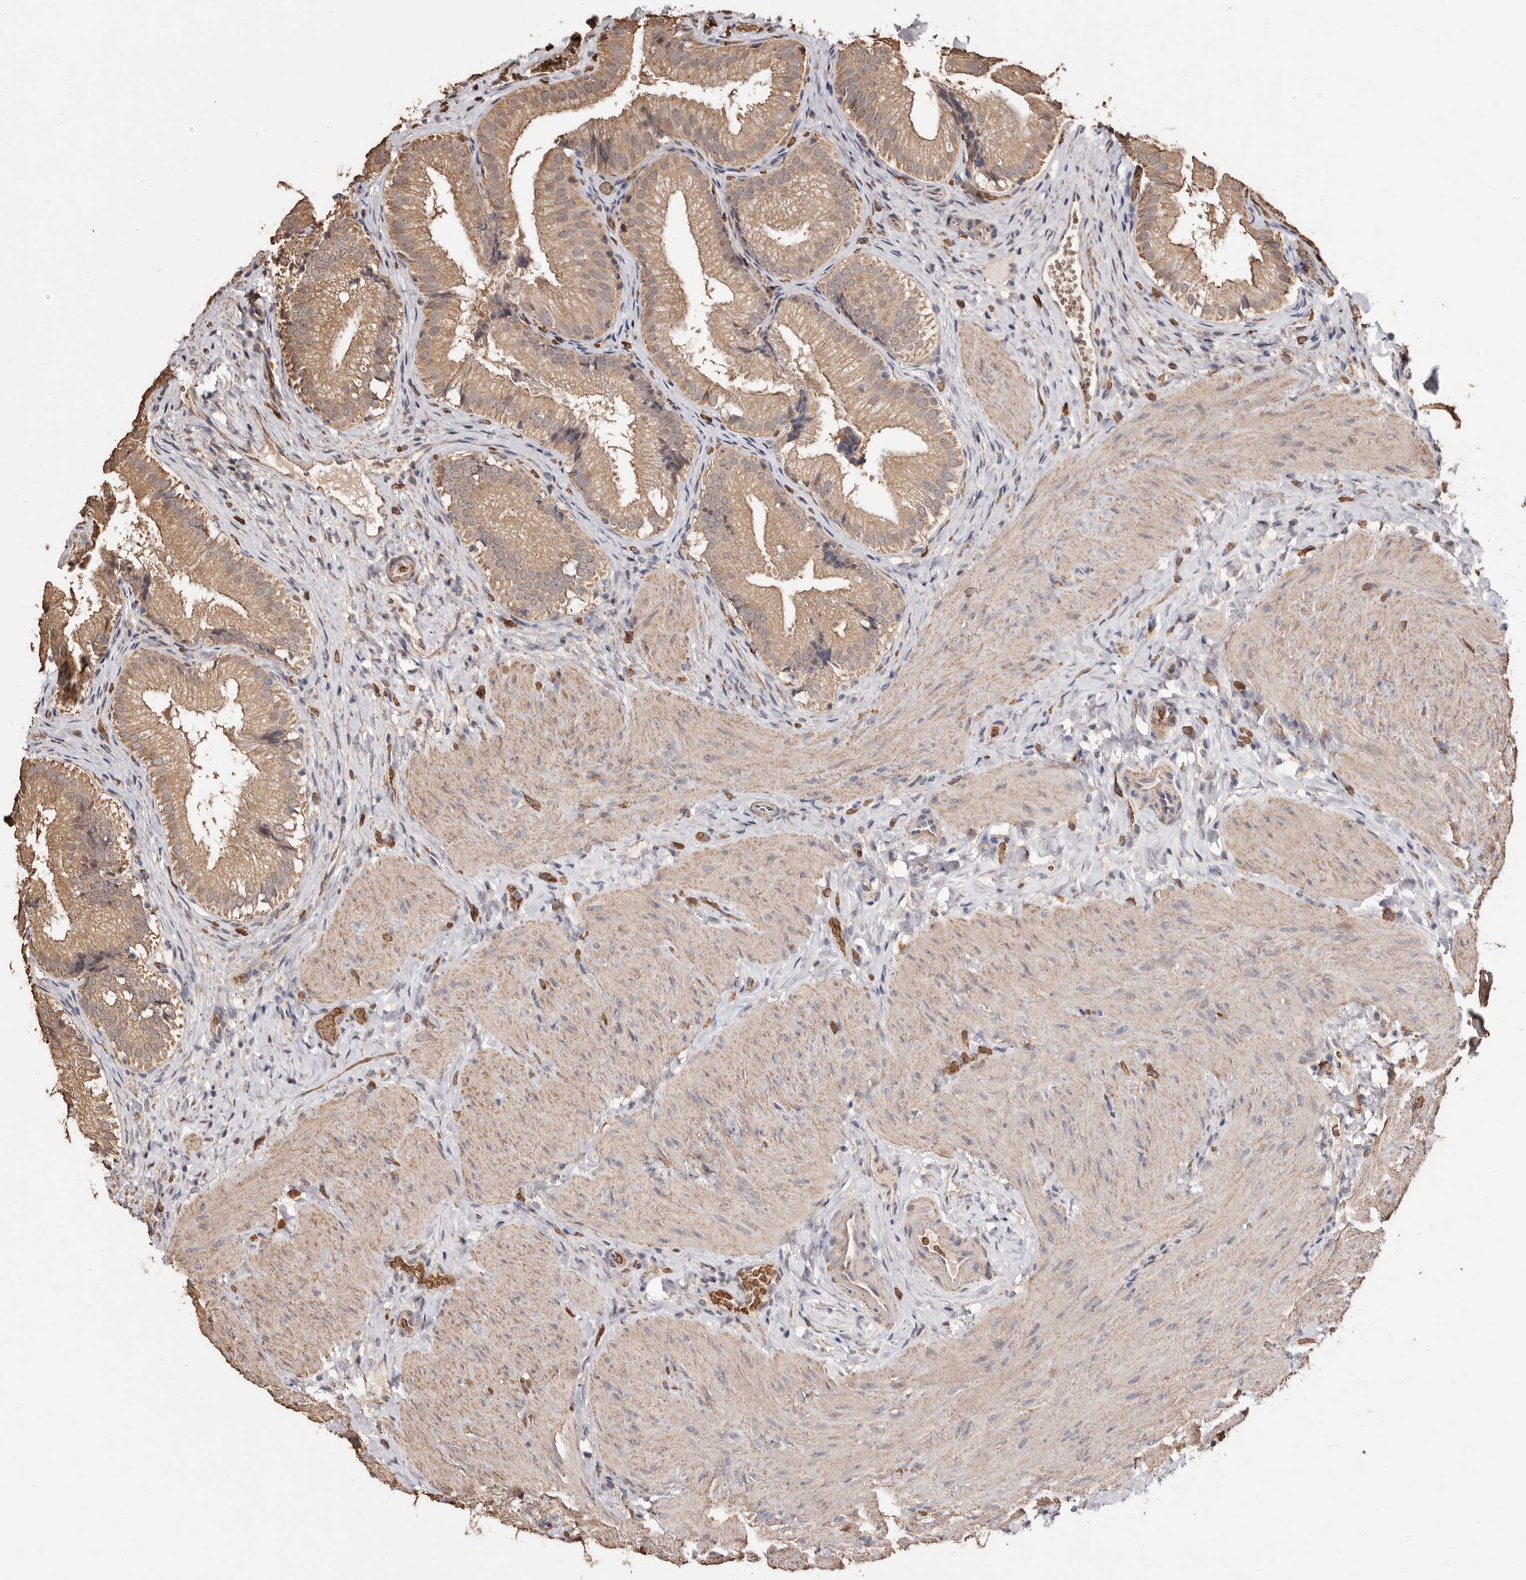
{"staining": {"intensity": "moderate", "quantity": ">75%", "location": "cytoplasmic/membranous,nuclear"}, "tissue": "gallbladder", "cell_type": "Glandular cells", "image_type": "normal", "snomed": [{"axis": "morphology", "description": "Normal tissue, NOS"}, {"axis": "topography", "description": "Gallbladder"}], "caption": "About >75% of glandular cells in unremarkable gallbladder exhibit moderate cytoplasmic/membranous,nuclear protein positivity as visualized by brown immunohistochemical staining.", "gene": "GRAMD2A", "patient": {"sex": "female", "age": 30}}